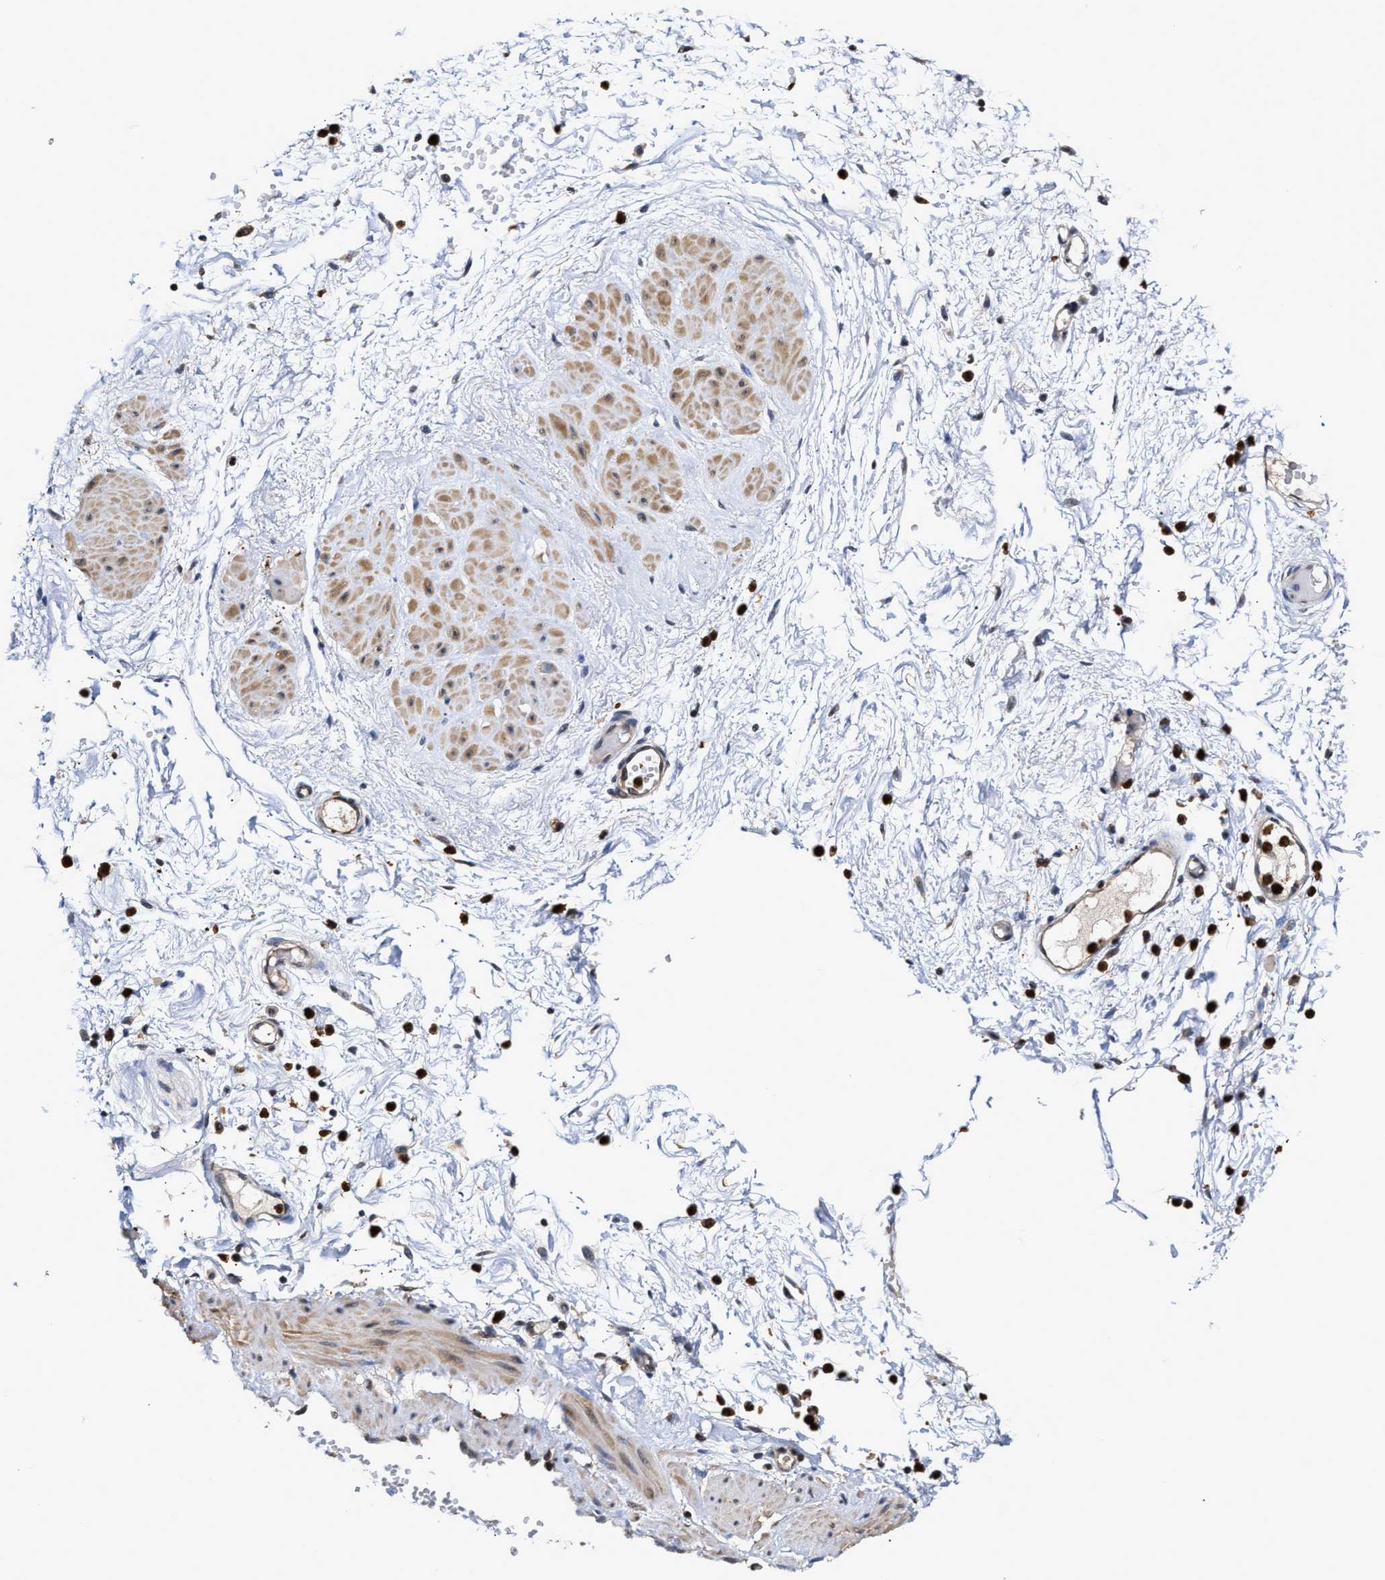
{"staining": {"intensity": "negative", "quantity": "none", "location": "none"}, "tissue": "adipose tissue", "cell_type": "Adipocytes", "image_type": "normal", "snomed": [{"axis": "morphology", "description": "Normal tissue, NOS"}, {"axis": "topography", "description": "Soft tissue"}, {"axis": "topography", "description": "Vascular tissue"}], "caption": "The immunohistochemistry (IHC) image has no significant positivity in adipocytes of adipose tissue. (DAB immunohistochemistry with hematoxylin counter stain).", "gene": "KLHDC1", "patient": {"sex": "female", "age": 35}}